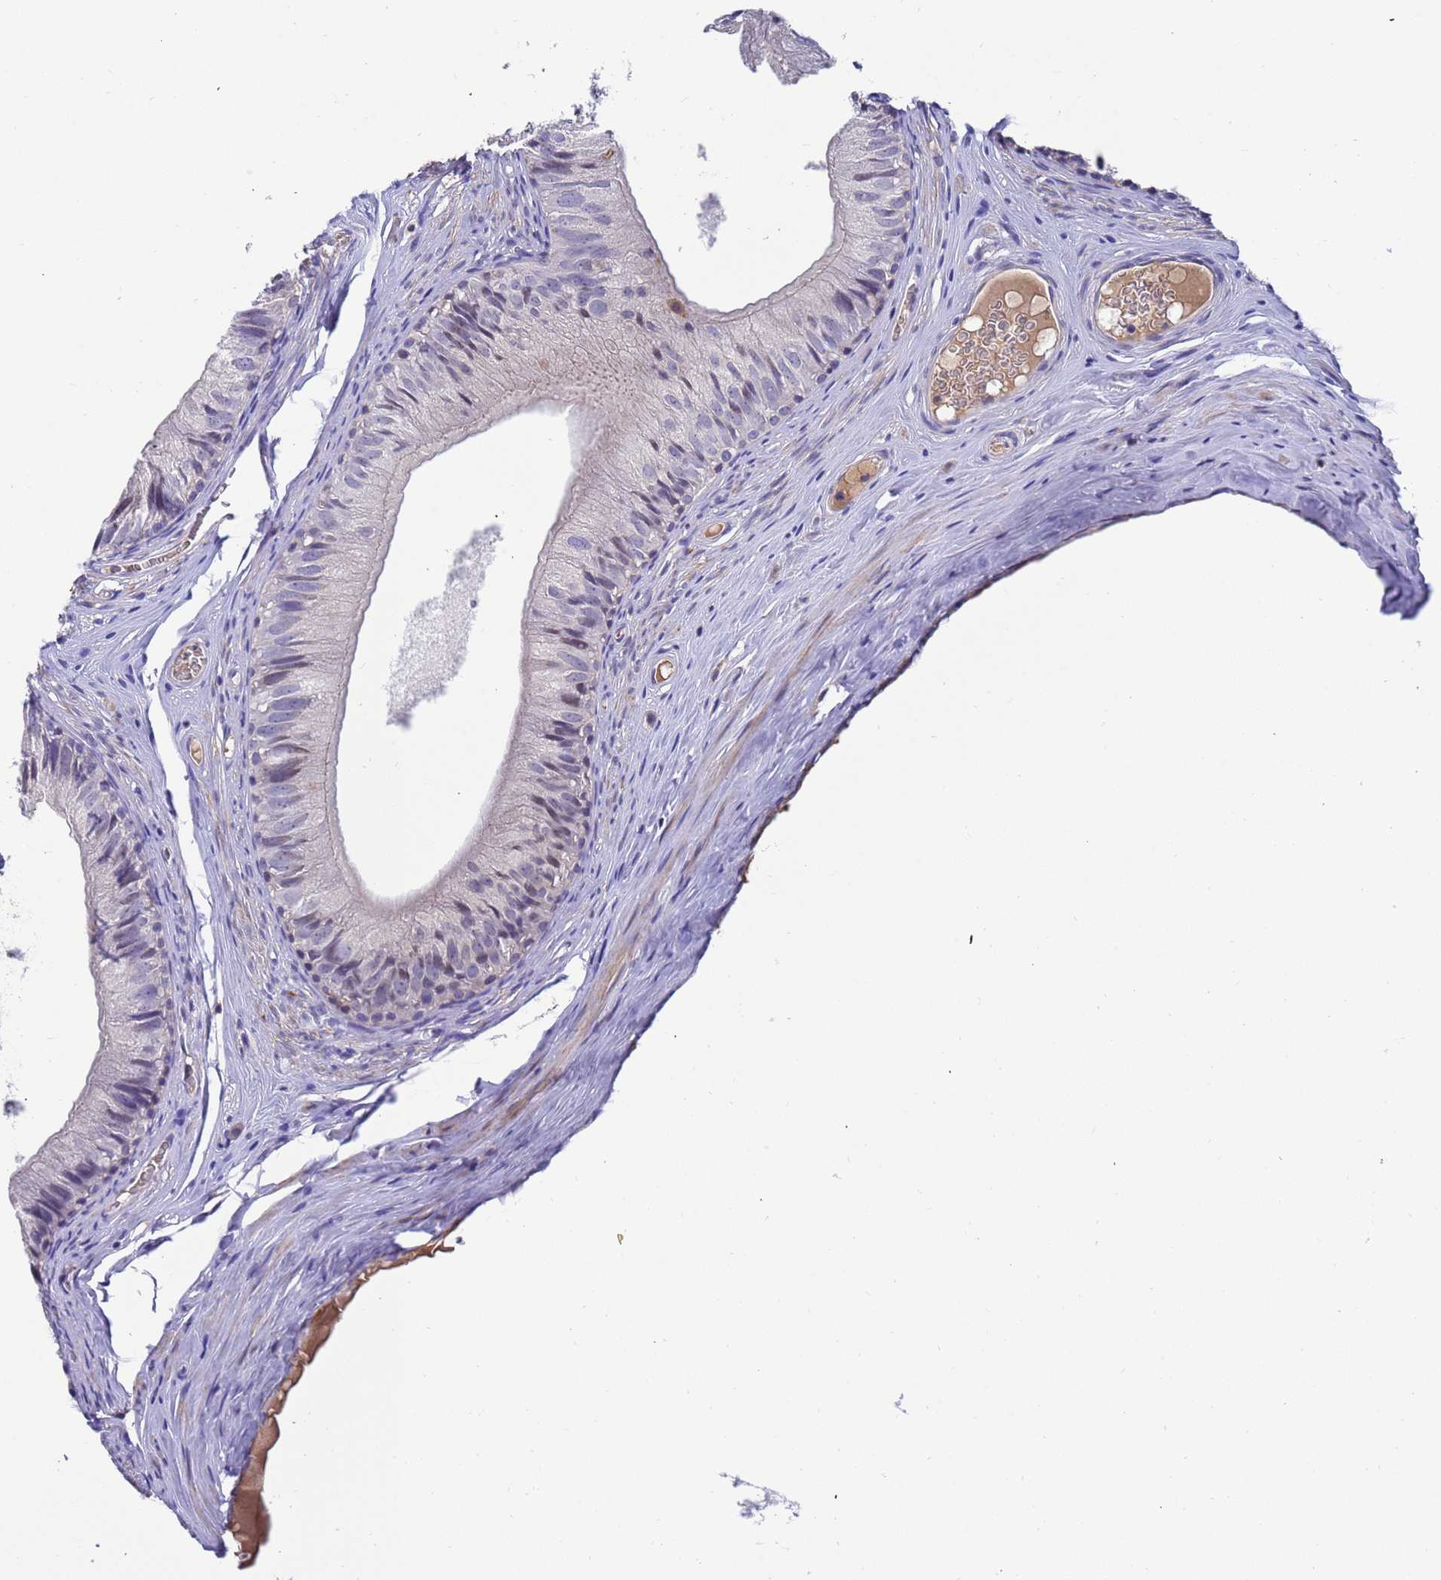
{"staining": {"intensity": "negative", "quantity": "none", "location": "none"}, "tissue": "epididymis", "cell_type": "Glandular cells", "image_type": "normal", "snomed": [{"axis": "morphology", "description": "Normal tissue, NOS"}, {"axis": "topography", "description": "Epididymis"}], "caption": "An IHC photomicrograph of benign epididymis is shown. There is no staining in glandular cells of epididymis.", "gene": "AMPD3", "patient": {"sex": "male", "age": 36}}